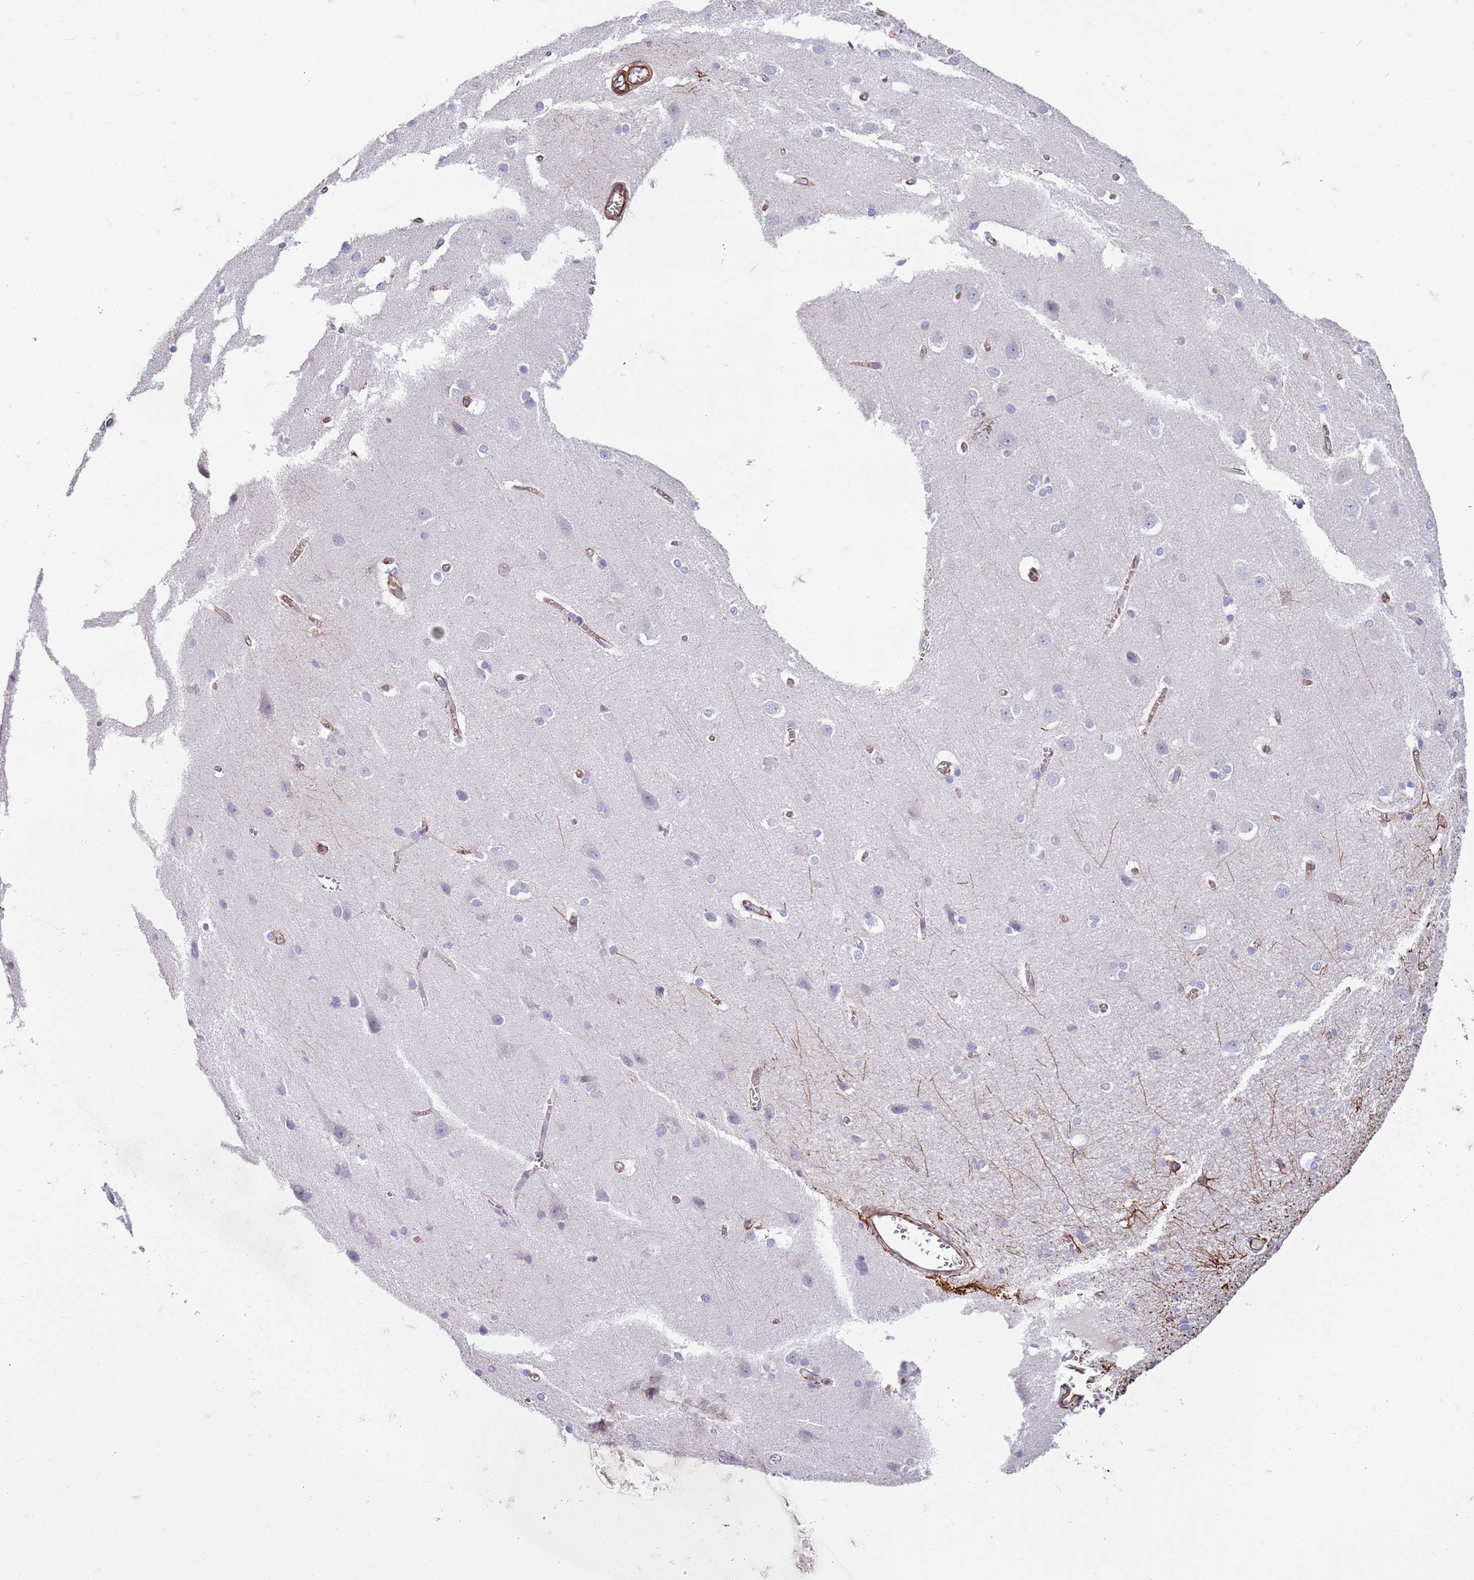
{"staining": {"intensity": "moderate", "quantity": ">75%", "location": "cytoplasmic/membranous"}, "tissue": "cerebral cortex", "cell_type": "Endothelial cells", "image_type": "normal", "snomed": [{"axis": "morphology", "description": "Normal tissue, NOS"}, {"axis": "topography", "description": "Cerebral cortex"}], "caption": "IHC (DAB (3,3'-diaminobenzidine)) staining of normal human cerebral cortex shows moderate cytoplasmic/membranous protein positivity in approximately >75% of endothelial cells. Nuclei are stained in blue.", "gene": "TAS2R38", "patient": {"sex": "male", "age": 37}}